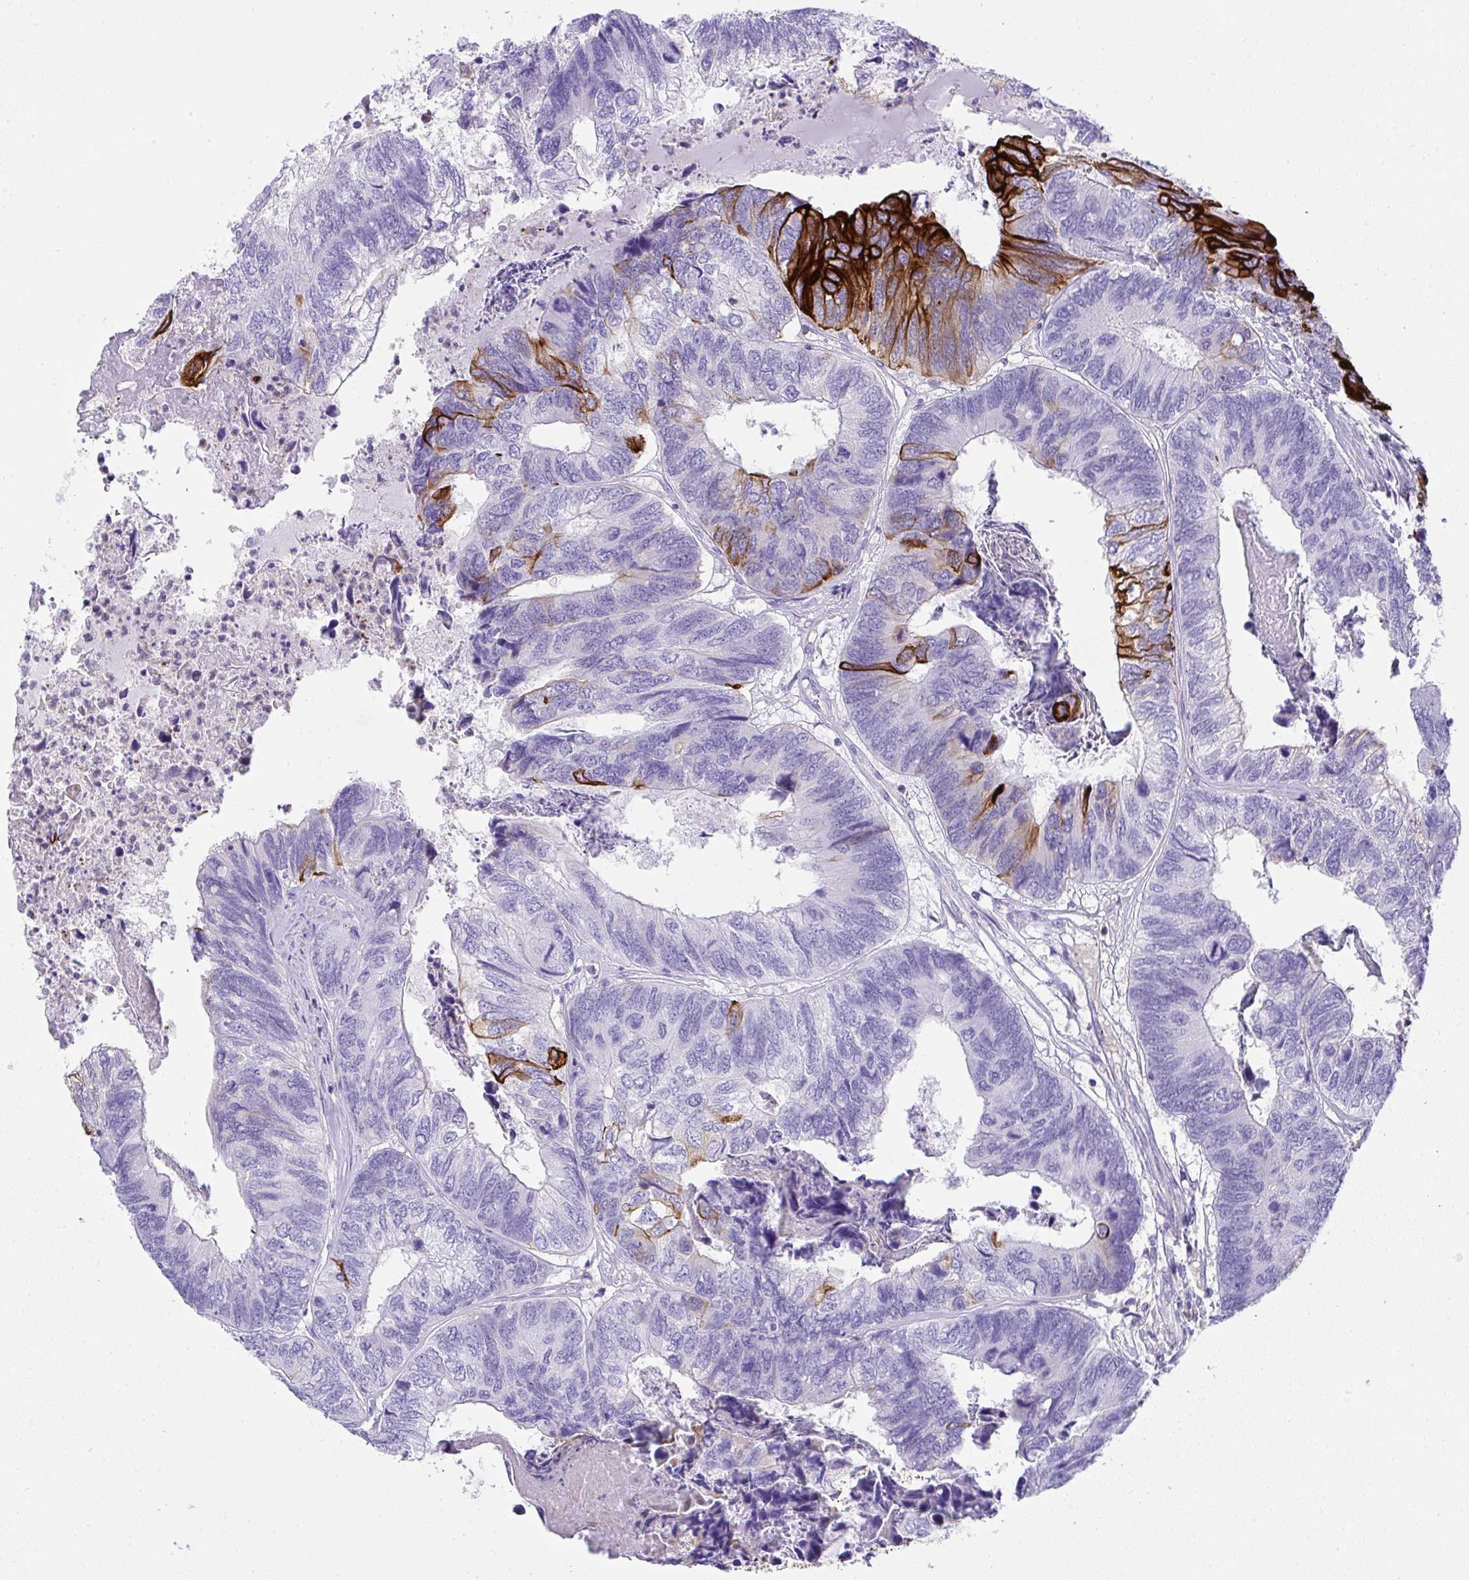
{"staining": {"intensity": "strong", "quantity": "<25%", "location": "cytoplasmic/membranous"}, "tissue": "colorectal cancer", "cell_type": "Tumor cells", "image_type": "cancer", "snomed": [{"axis": "morphology", "description": "Adenocarcinoma, NOS"}, {"axis": "topography", "description": "Colon"}], "caption": "Protein staining by IHC displays strong cytoplasmic/membranous positivity in about <25% of tumor cells in colorectal adenocarcinoma.", "gene": "TNFAIP8", "patient": {"sex": "female", "age": 67}}